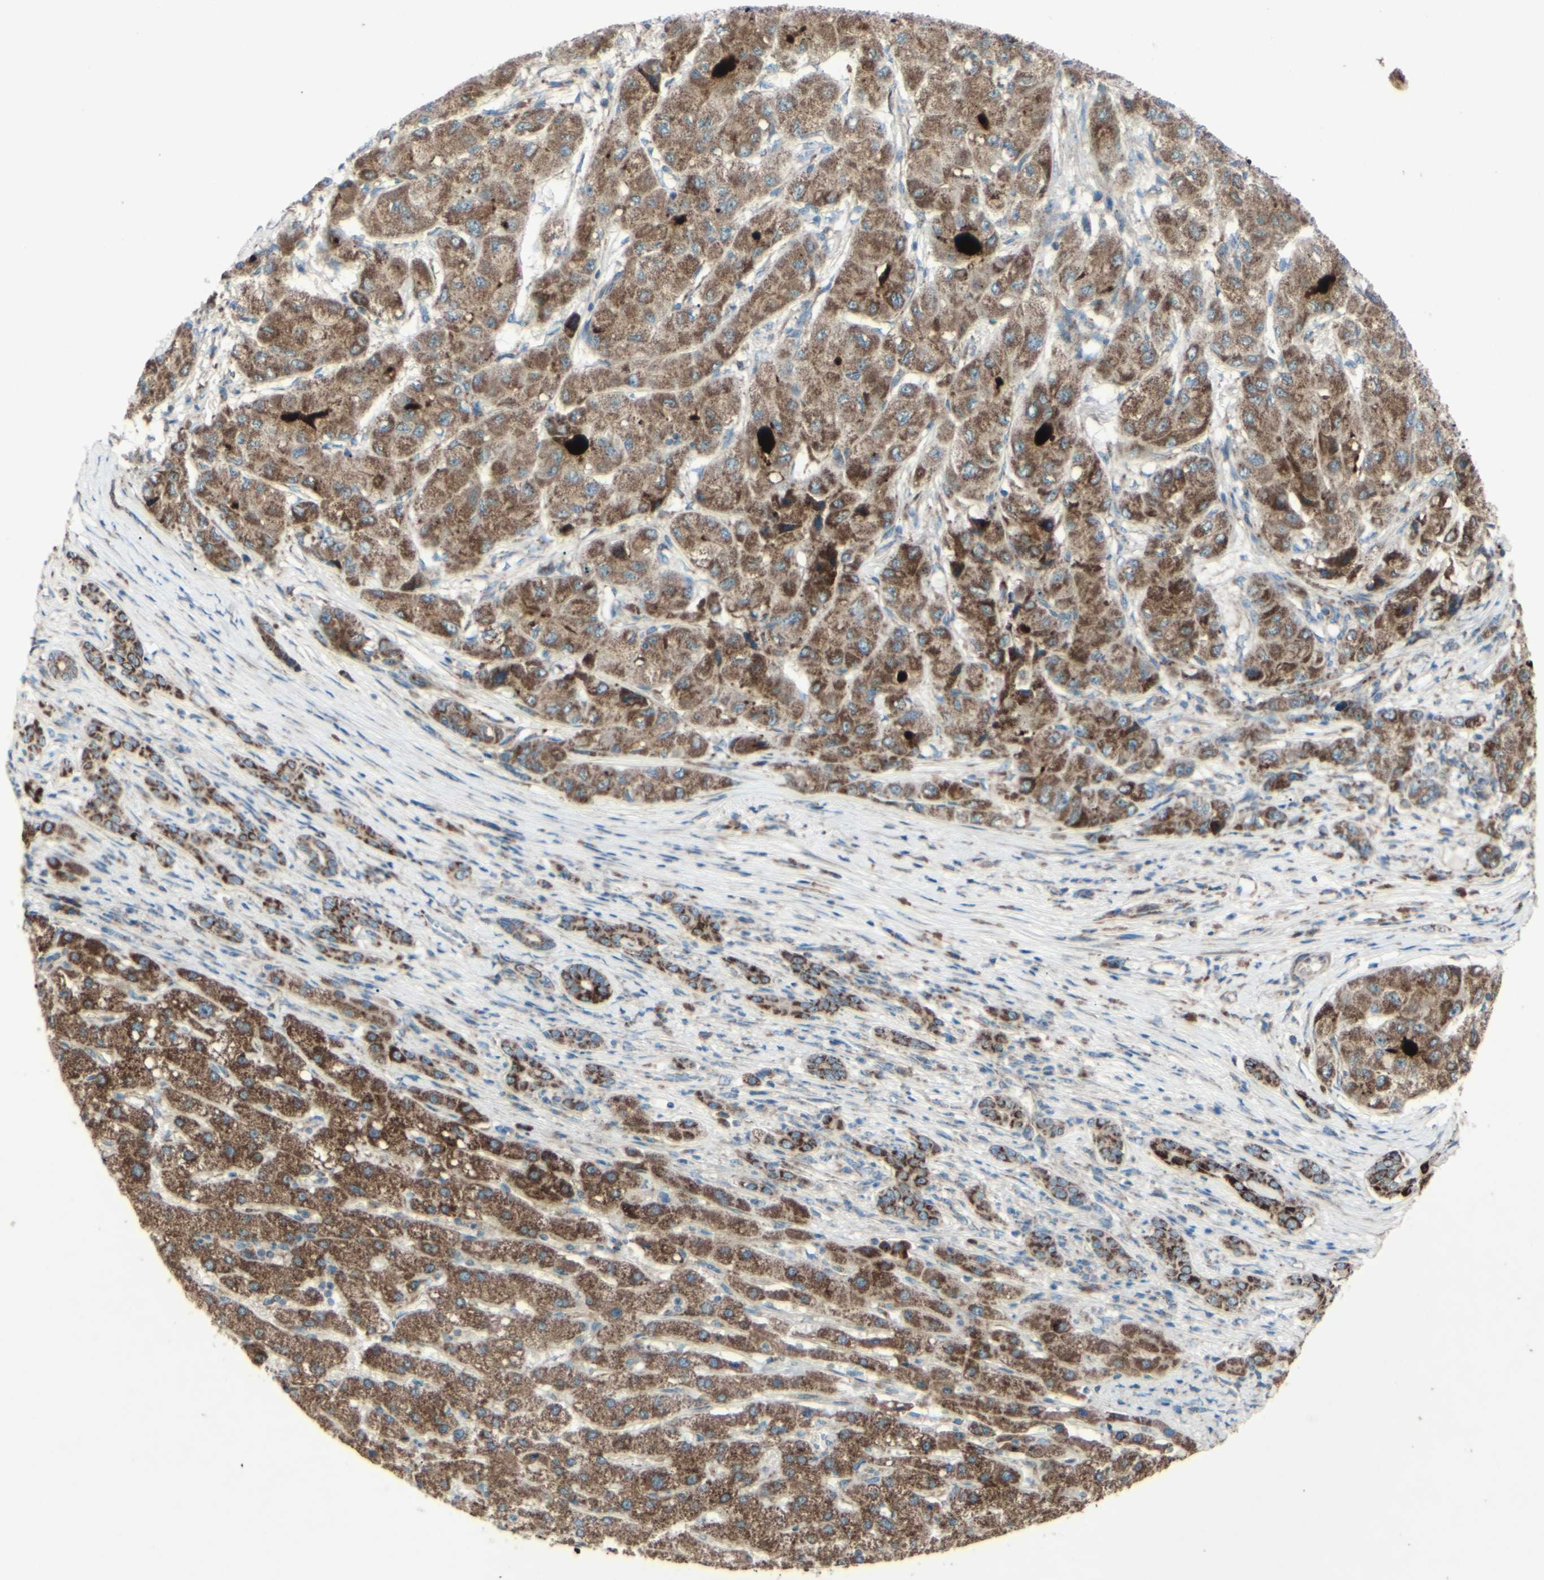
{"staining": {"intensity": "moderate", "quantity": ">75%", "location": "cytoplasmic/membranous"}, "tissue": "liver cancer", "cell_type": "Tumor cells", "image_type": "cancer", "snomed": [{"axis": "morphology", "description": "Carcinoma, Hepatocellular, NOS"}, {"axis": "topography", "description": "Liver"}], "caption": "Hepatocellular carcinoma (liver) stained for a protein exhibits moderate cytoplasmic/membranous positivity in tumor cells.", "gene": "RHOT1", "patient": {"sex": "male", "age": 80}}